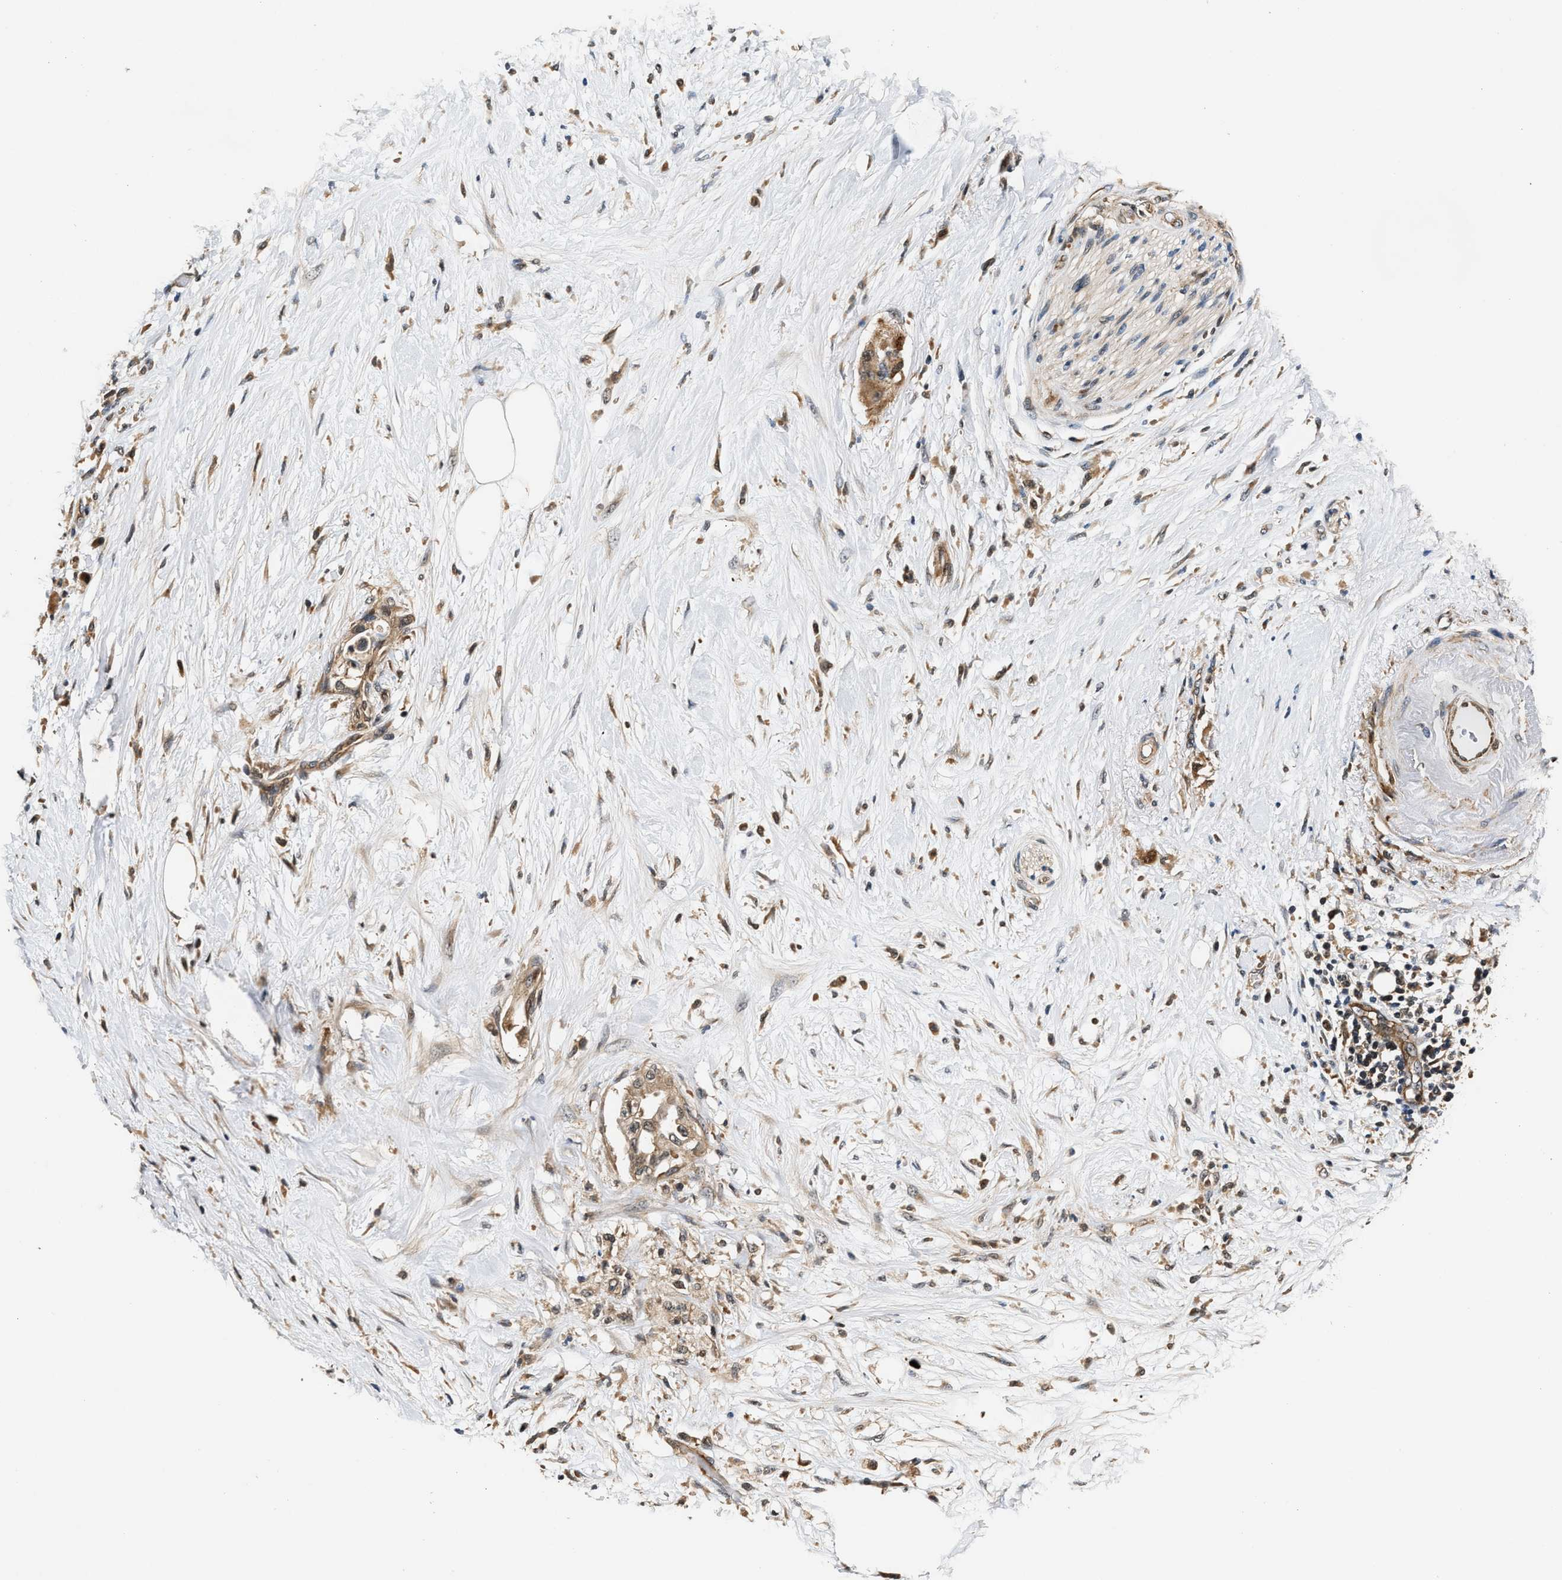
{"staining": {"intensity": "weak", "quantity": "25%-75%", "location": "cytoplasmic/membranous"}, "tissue": "pancreatic cancer", "cell_type": "Tumor cells", "image_type": "cancer", "snomed": [{"axis": "morphology", "description": "Normal tissue, NOS"}, {"axis": "morphology", "description": "Adenocarcinoma, NOS"}, {"axis": "topography", "description": "Pancreas"}, {"axis": "topography", "description": "Duodenum"}], "caption": "Immunohistochemistry (IHC) (DAB (3,3'-diaminobenzidine)) staining of human pancreatic cancer reveals weak cytoplasmic/membranous protein staining in approximately 25%-75% of tumor cells. (DAB IHC, brown staining for protein, blue staining for nuclei).", "gene": "TUT7", "patient": {"sex": "female", "age": 60}}